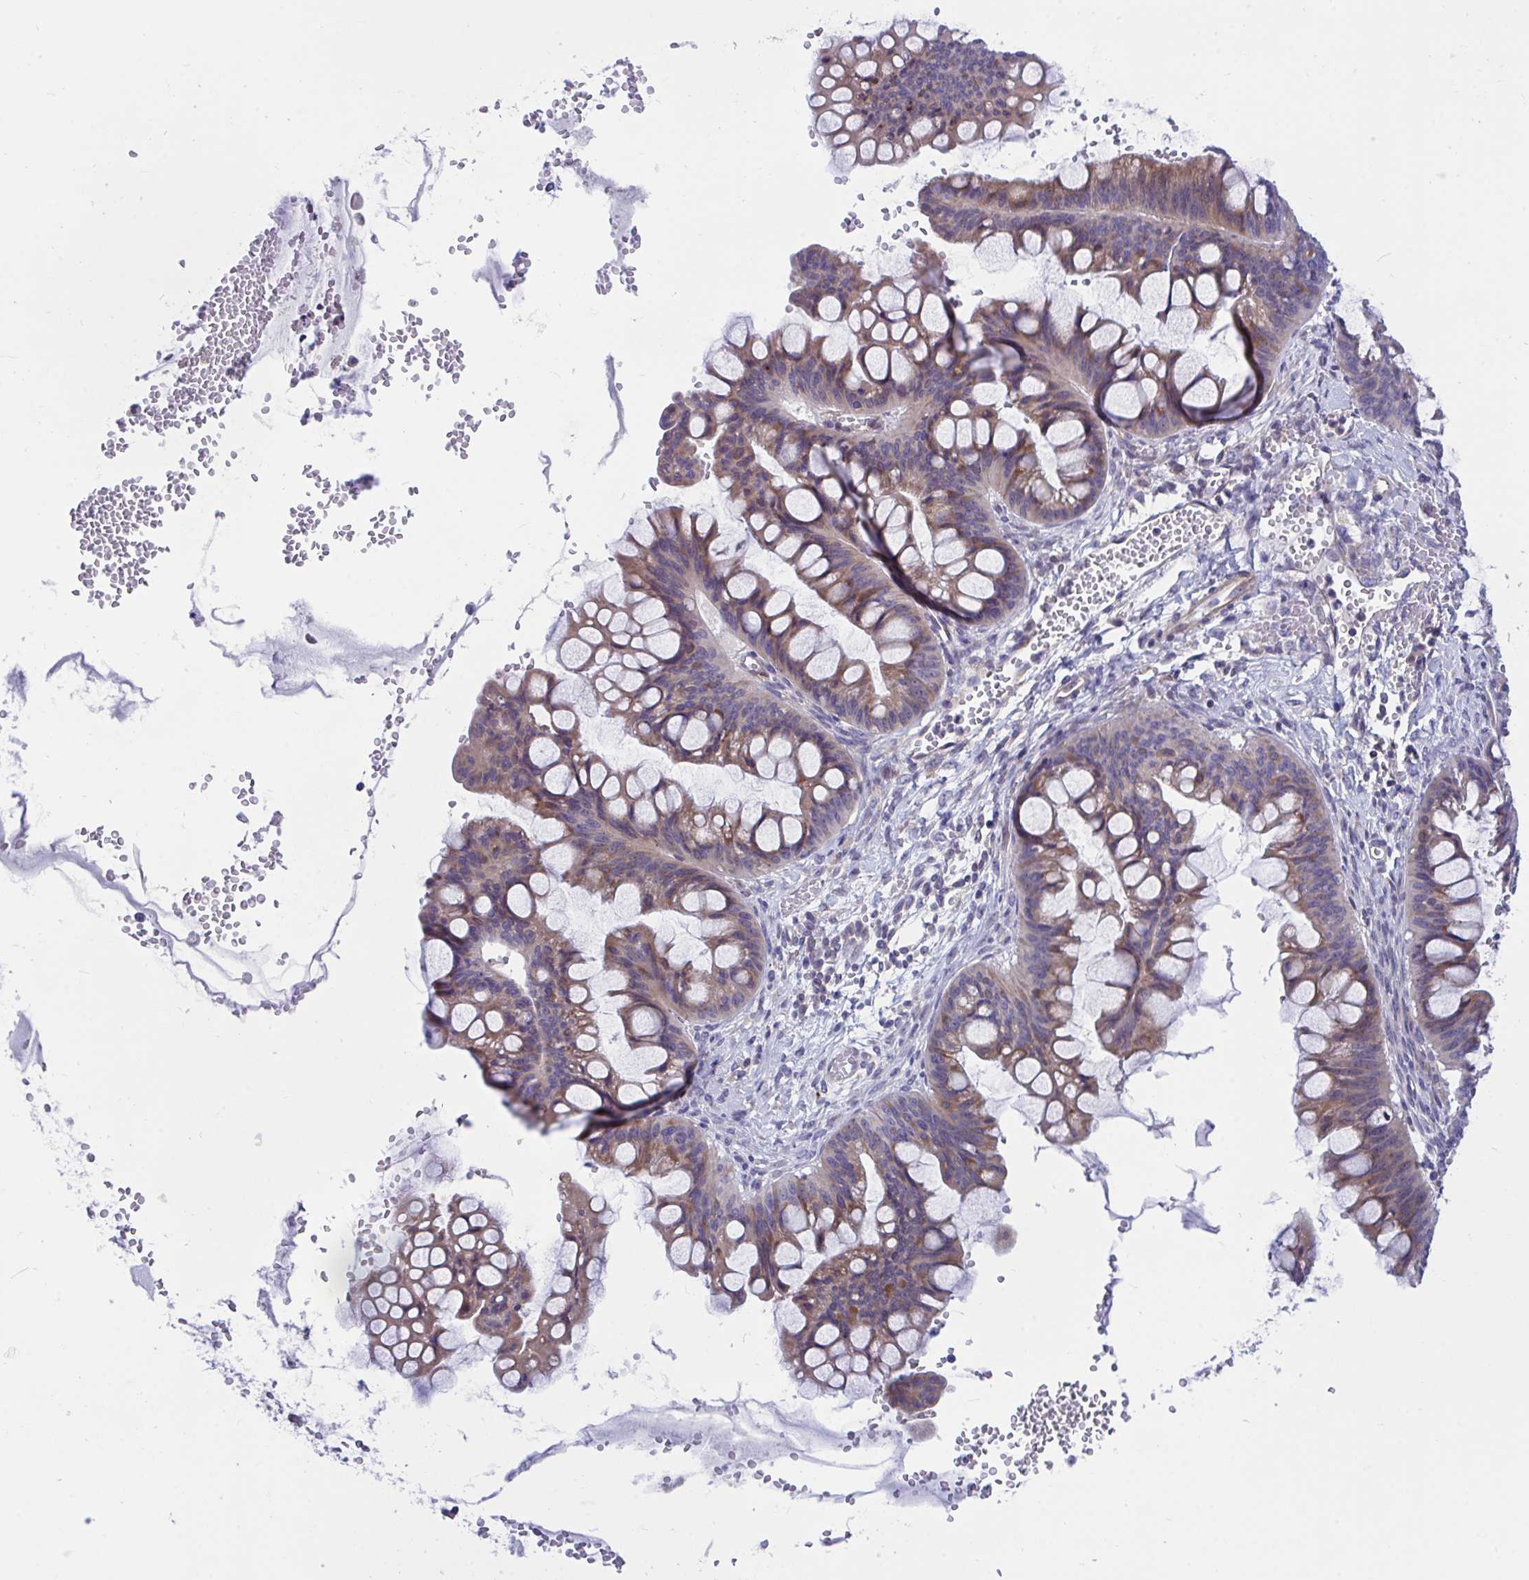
{"staining": {"intensity": "moderate", "quantity": "25%-75%", "location": "cytoplasmic/membranous"}, "tissue": "ovarian cancer", "cell_type": "Tumor cells", "image_type": "cancer", "snomed": [{"axis": "morphology", "description": "Cystadenocarcinoma, mucinous, NOS"}, {"axis": "topography", "description": "Ovary"}], "caption": "This is an image of IHC staining of ovarian cancer (mucinous cystadenocarcinoma), which shows moderate expression in the cytoplasmic/membranous of tumor cells.", "gene": "WBP1", "patient": {"sex": "female", "age": 73}}